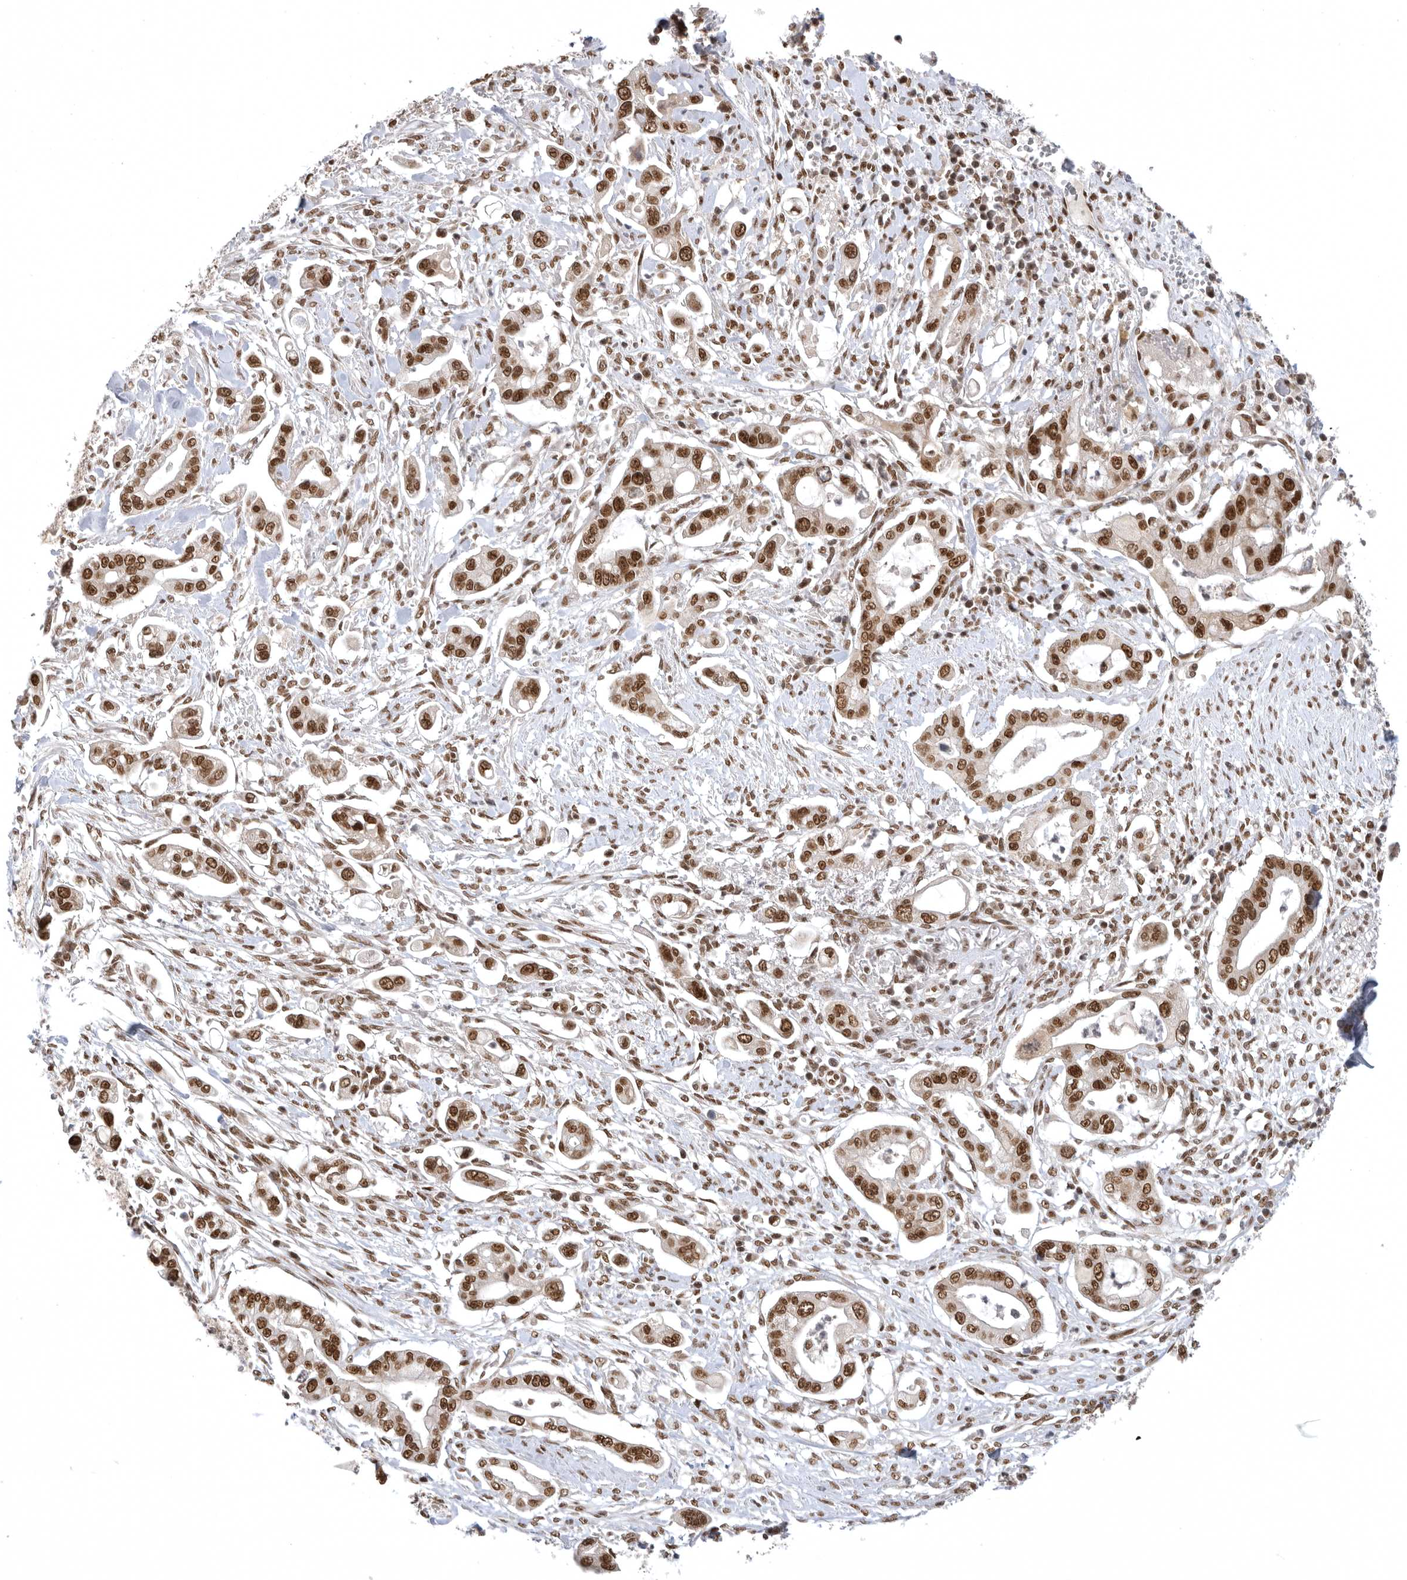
{"staining": {"intensity": "strong", "quantity": ">75%", "location": "nuclear"}, "tissue": "pancreatic cancer", "cell_type": "Tumor cells", "image_type": "cancer", "snomed": [{"axis": "morphology", "description": "Adenocarcinoma, NOS"}, {"axis": "topography", "description": "Pancreas"}], "caption": "The immunohistochemical stain highlights strong nuclear staining in tumor cells of pancreatic cancer tissue.", "gene": "ZNF830", "patient": {"sex": "male", "age": 68}}